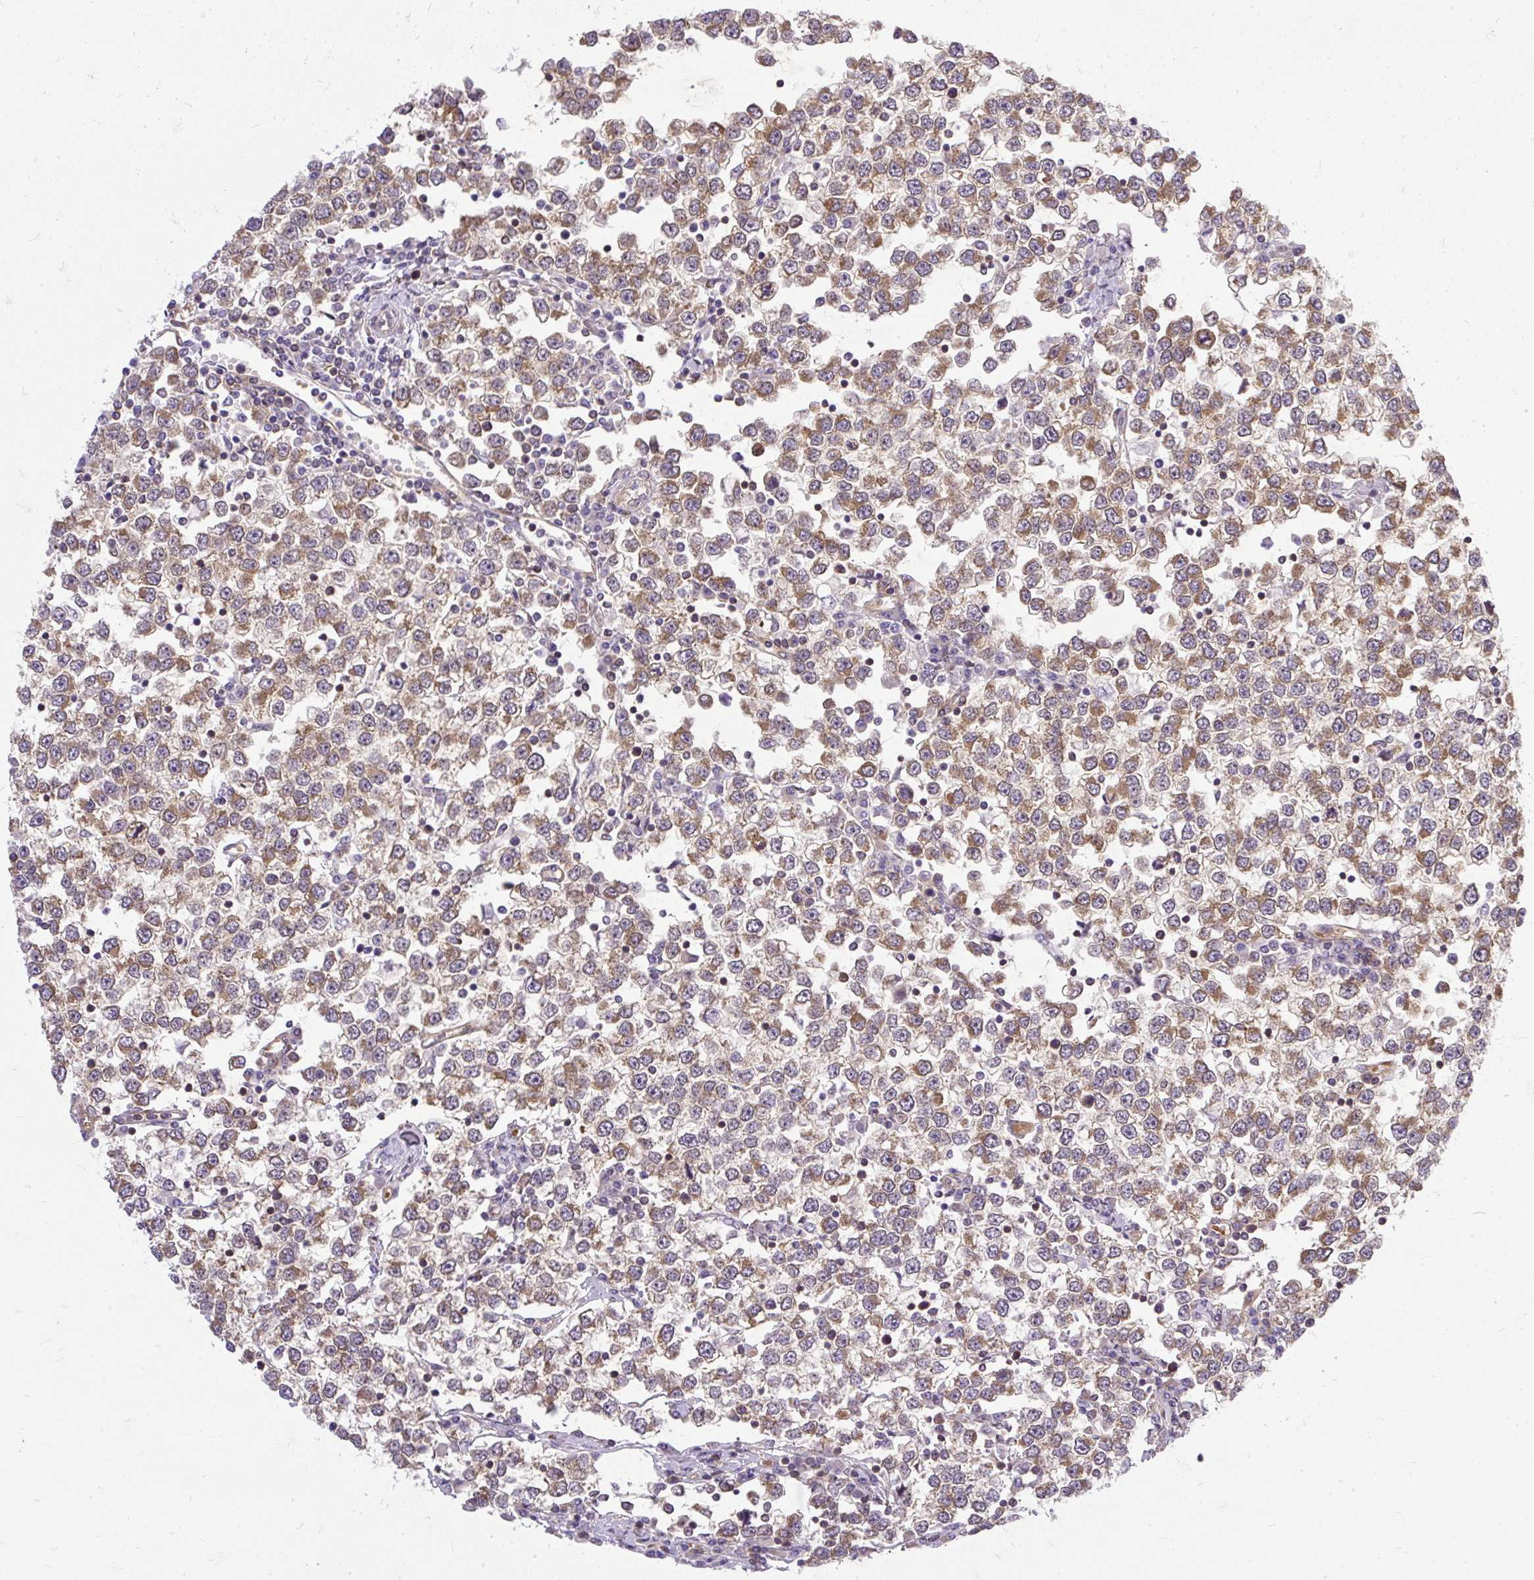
{"staining": {"intensity": "moderate", "quantity": ">75%", "location": "cytoplasmic/membranous"}, "tissue": "testis cancer", "cell_type": "Tumor cells", "image_type": "cancer", "snomed": [{"axis": "morphology", "description": "Seminoma, NOS"}, {"axis": "topography", "description": "Testis"}], "caption": "Immunohistochemistry micrograph of neoplastic tissue: human testis cancer (seminoma) stained using immunohistochemistry displays medium levels of moderate protein expression localized specifically in the cytoplasmic/membranous of tumor cells, appearing as a cytoplasmic/membranous brown color.", "gene": "TRIM17", "patient": {"sex": "male", "age": 65}}